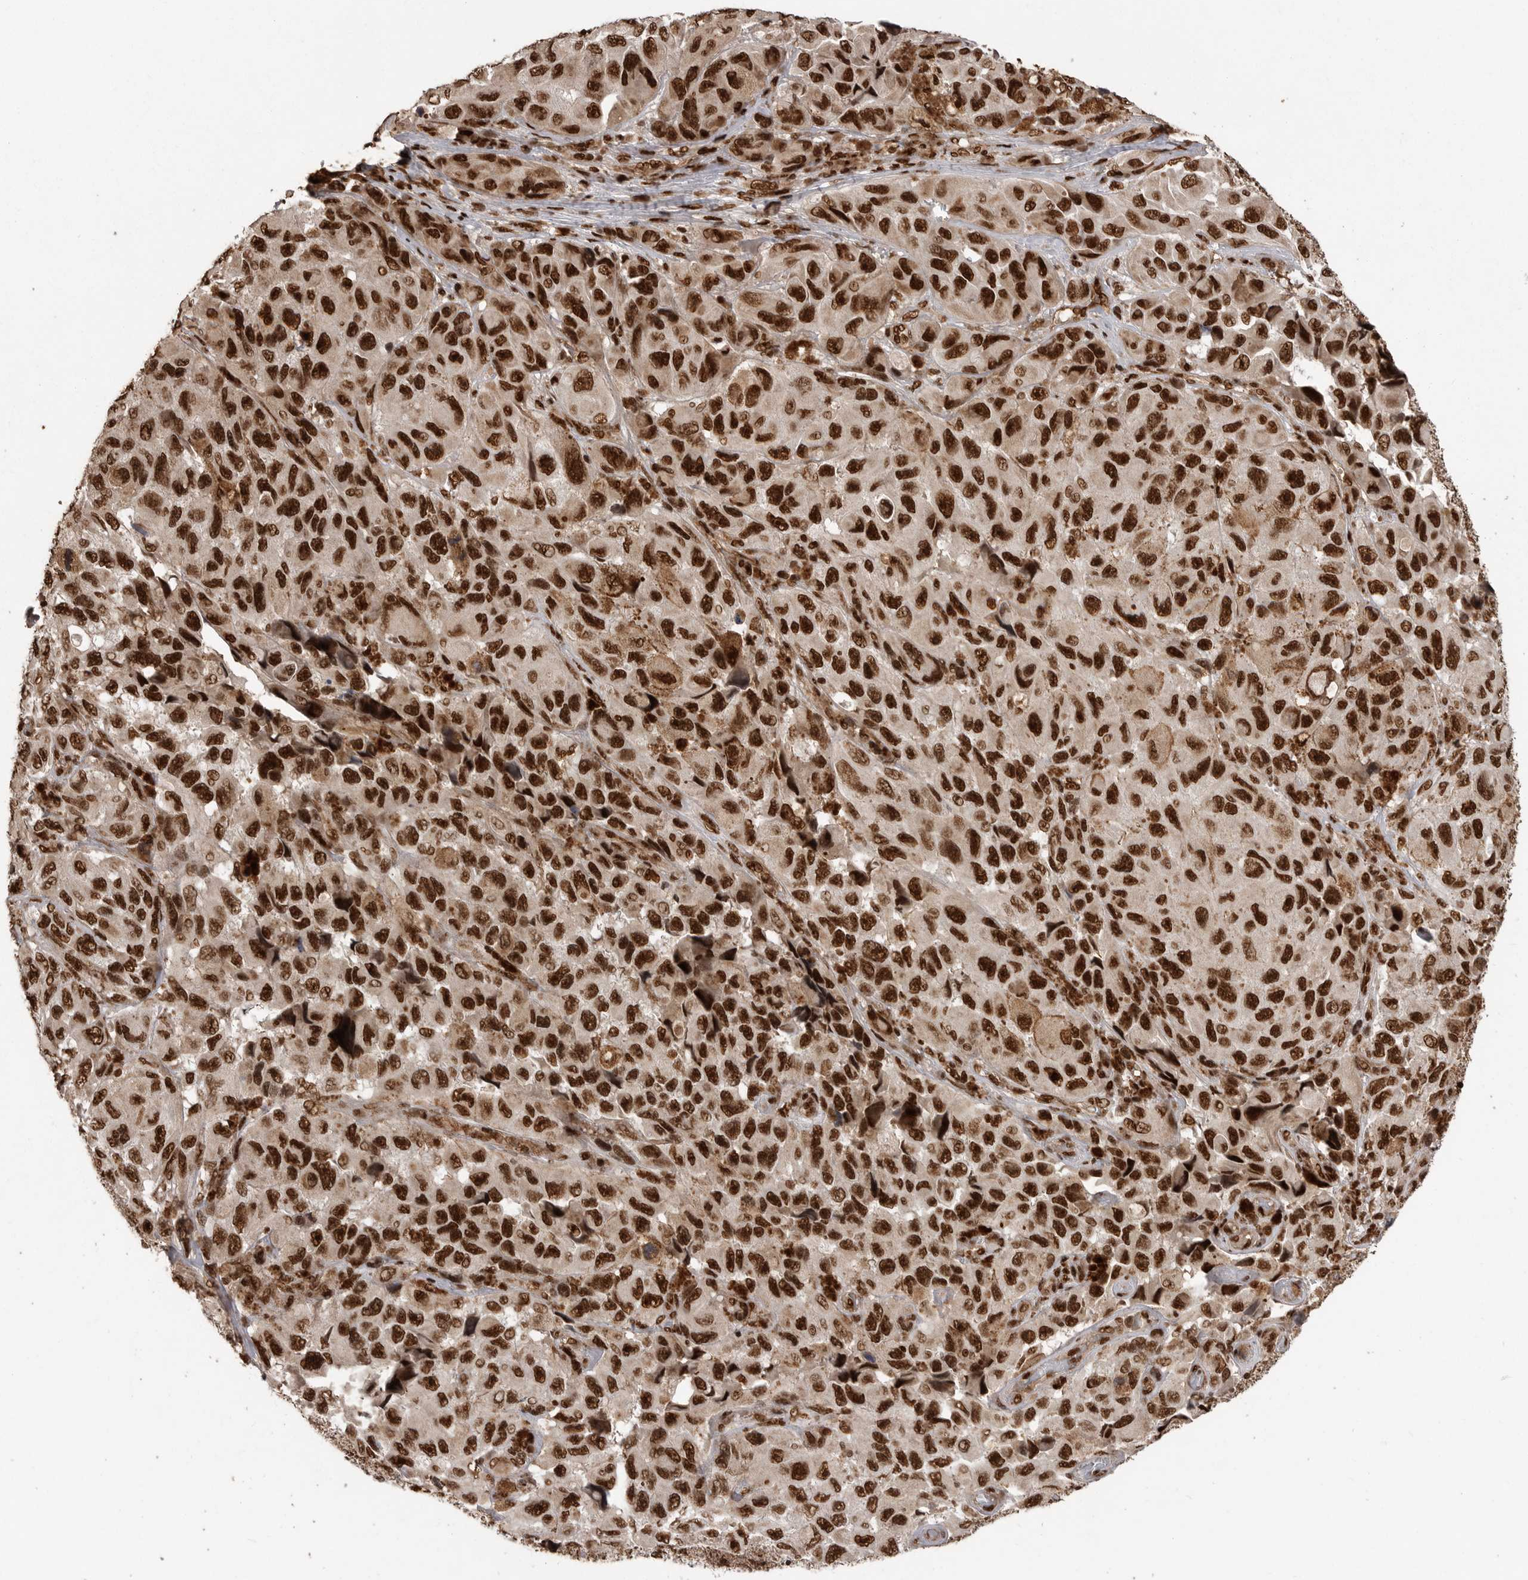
{"staining": {"intensity": "strong", "quantity": ">75%", "location": "nuclear"}, "tissue": "melanoma", "cell_type": "Tumor cells", "image_type": "cancer", "snomed": [{"axis": "morphology", "description": "Malignant melanoma, NOS"}, {"axis": "topography", "description": "Skin"}], "caption": "A micrograph of human melanoma stained for a protein demonstrates strong nuclear brown staining in tumor cells.", "gene": "PPP1R8", "patient": {"sex": "female", "age": 73}}